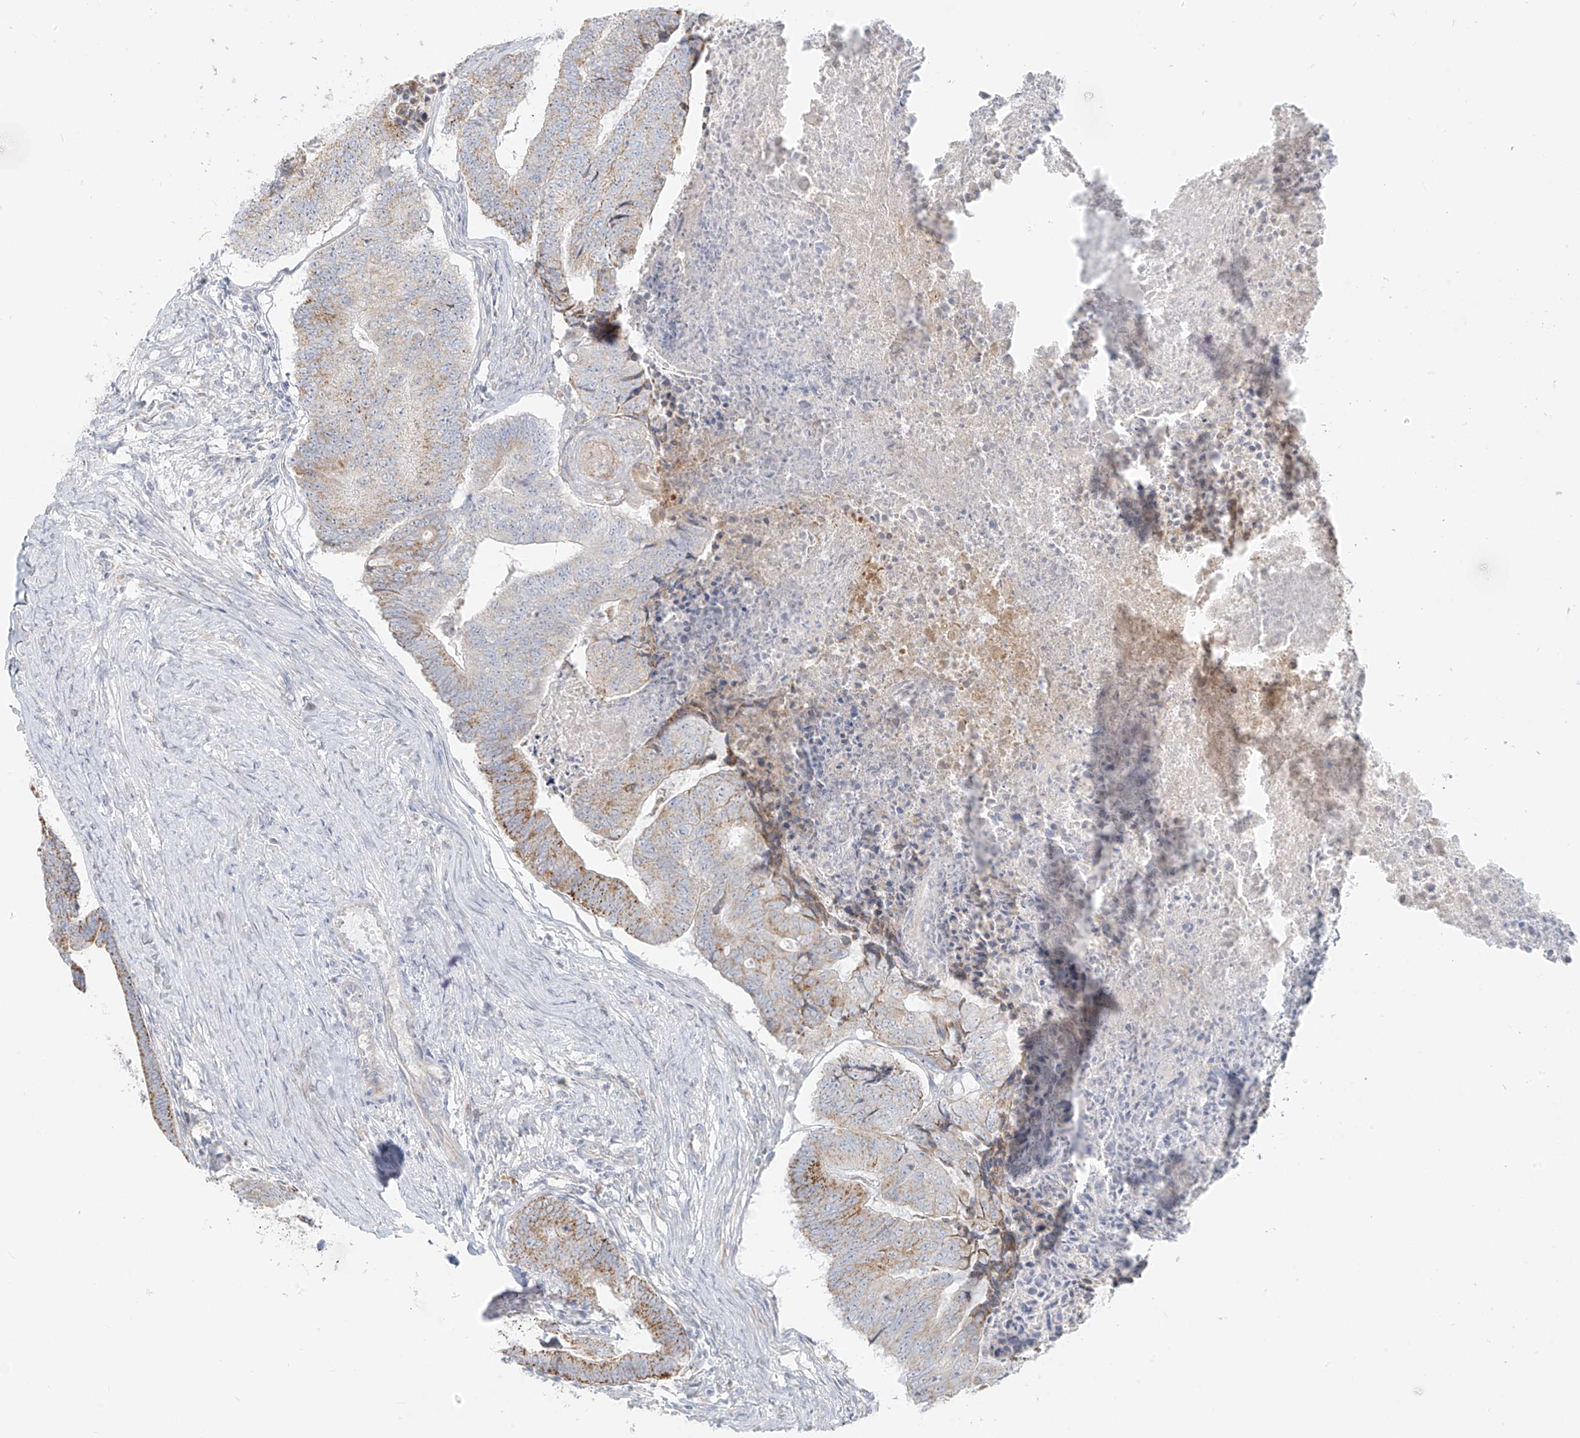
{"staining": {"intensity": "moderate", "quantity": "25%-75%", "location": "cytoplasmic/membranous"}, "tissue": "colorectal cancer", "cell_type": "Tumor cells", "image_type": "cancer", "snomed": [{"axis": "morphology", "description": "Adenocarcinoma, NOS"}, {"axis": "topography", "description": "Colon"}], "caption": "Human colorectal cancer stained with a protein marker reveals moderate staining in tumor cells.", "gene": "UST", "patient": {"sex": "female", "age": 67}}